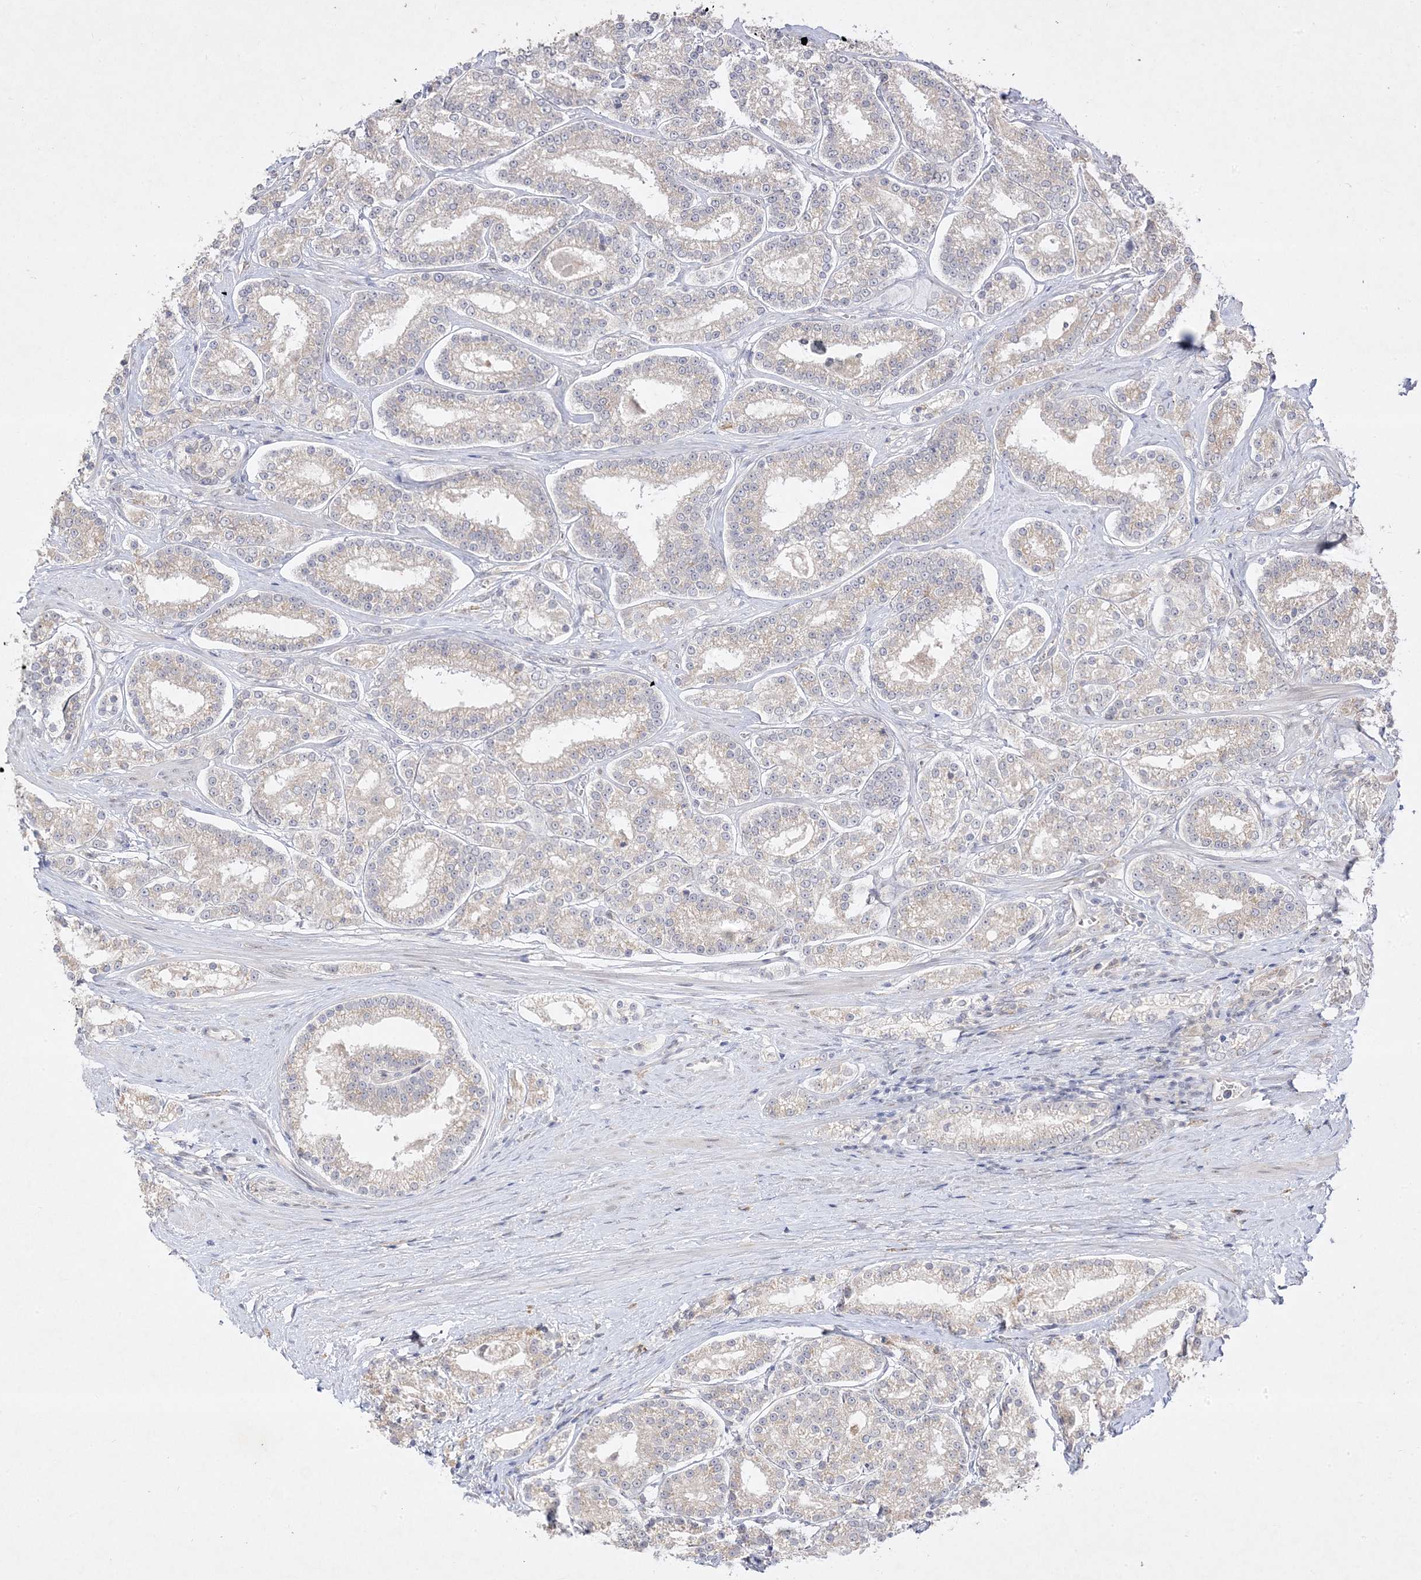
{"staining": {"intensity": "negative", "quantity": "none", "location": "none"}, "tissue": "prostate cancer", "cell_type": "Tumor cells", "image_type": "cancer", "snomed": [{"axis": "morphology", "description": "Normal tissue, NOS"}, {"axis": "morphology", "description": "Adenocarcinoma, High grade"}, {"axis": "topography", "description": "Prostate"}], "caption": "DAB (3,3'-diaminobenzidine) immunohistochemical staining of prostate cancer exhibits no significant expression in tumor cells. The staining is performed using DAB (3,3'-diaminobenzidine) brown chromogen with nuclei counter-stained in using hematoxylin.", "gene": "C2CD2", "patient": {"sex": "male", "age": 83}}